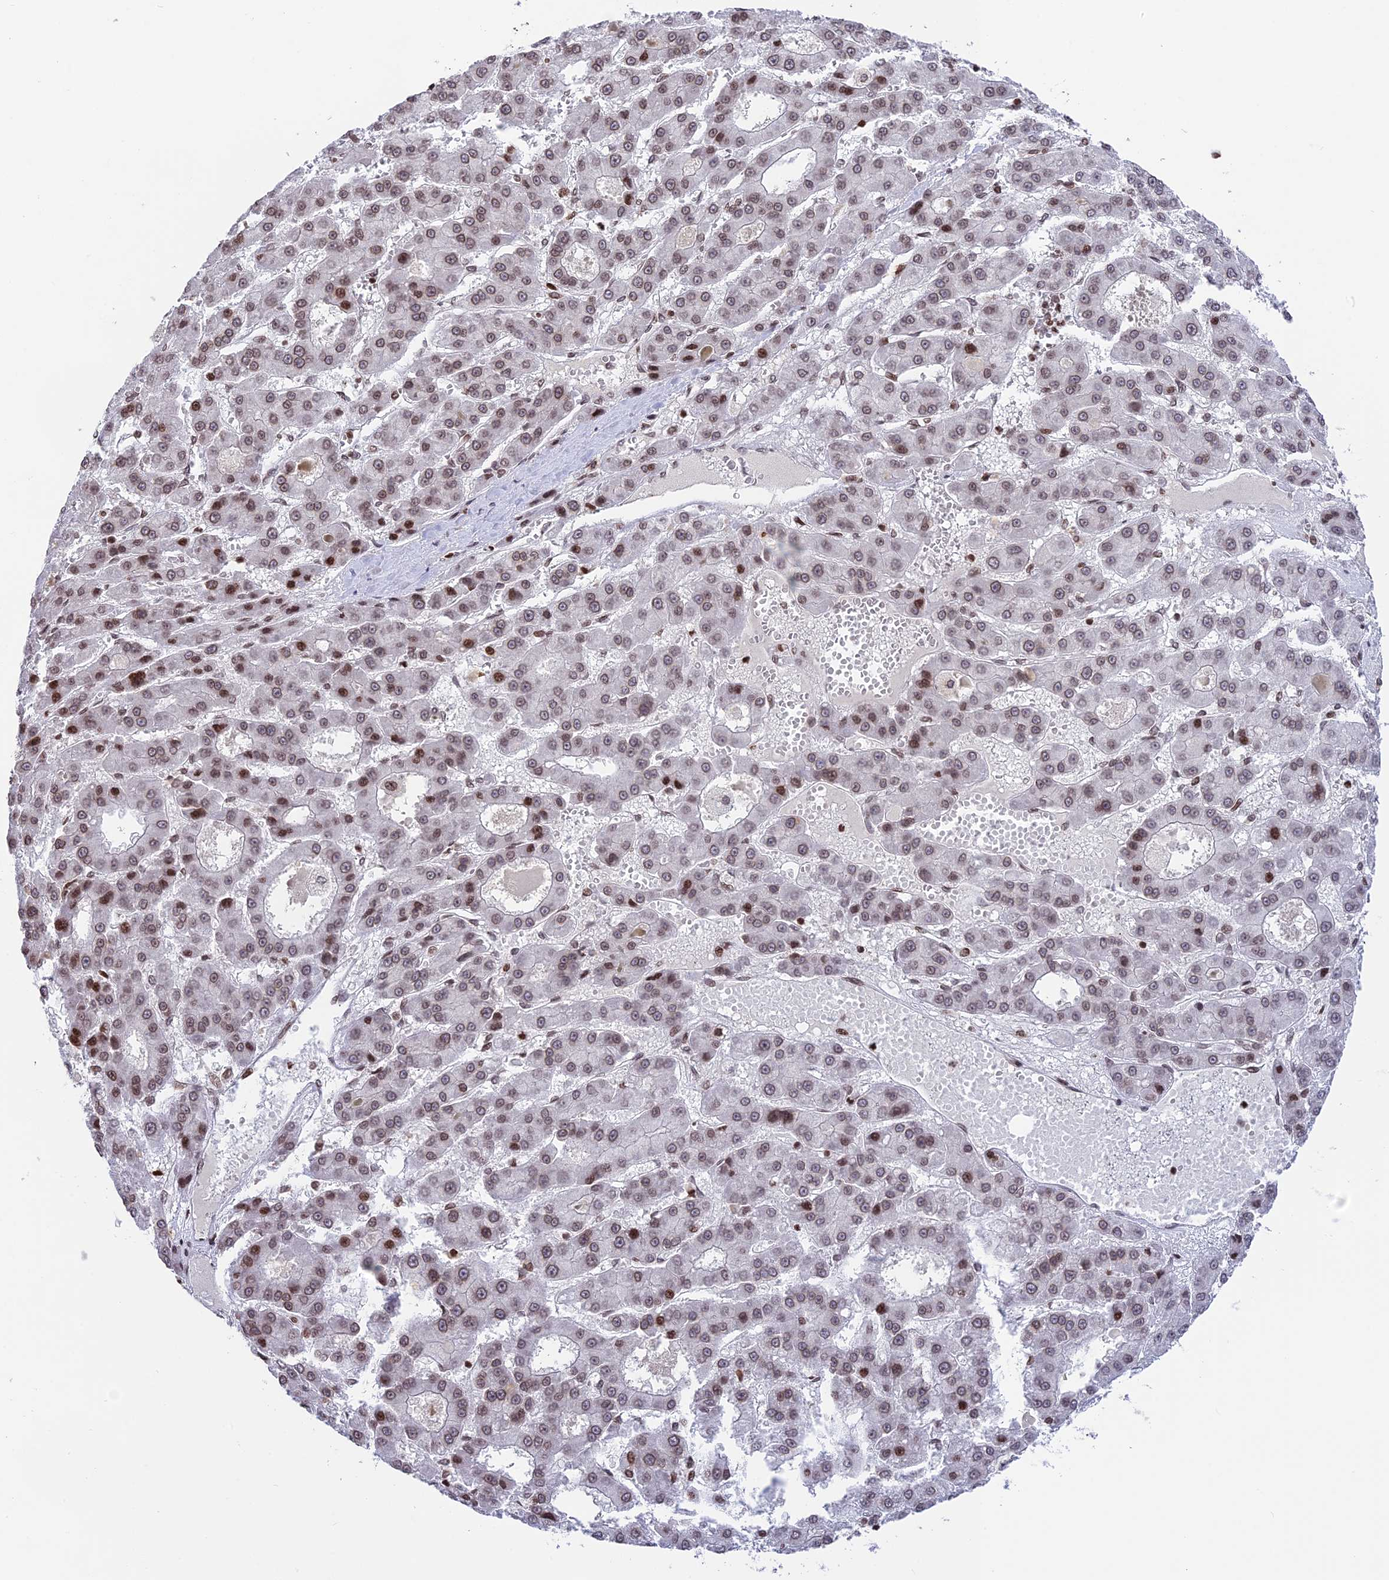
{"staining": {"intensity": "weak", "quantity": ">75%", "location": "nuclear"}, "tissue": "liver cancer", "cell_type": "Tumor cells", "image_type": "cancer", "snomed": [{"axis": "morphology", "description": "Carcinoma, Hepatocellular, NOS"}, {"axis": "topography", "description": "Liver"}], "caption": "Immunohistochemistry (IHC) (DAB (3,3'-diaminobenzidine)) staining of liver cancer demonstrates weak nuclear protein staining in approximately >75% of tumor cells. (brown staining indicates protein expression, while blue staining denotes nuclei).", "gene": "TET2", "patient": {"sex": "male", "age": 70}}